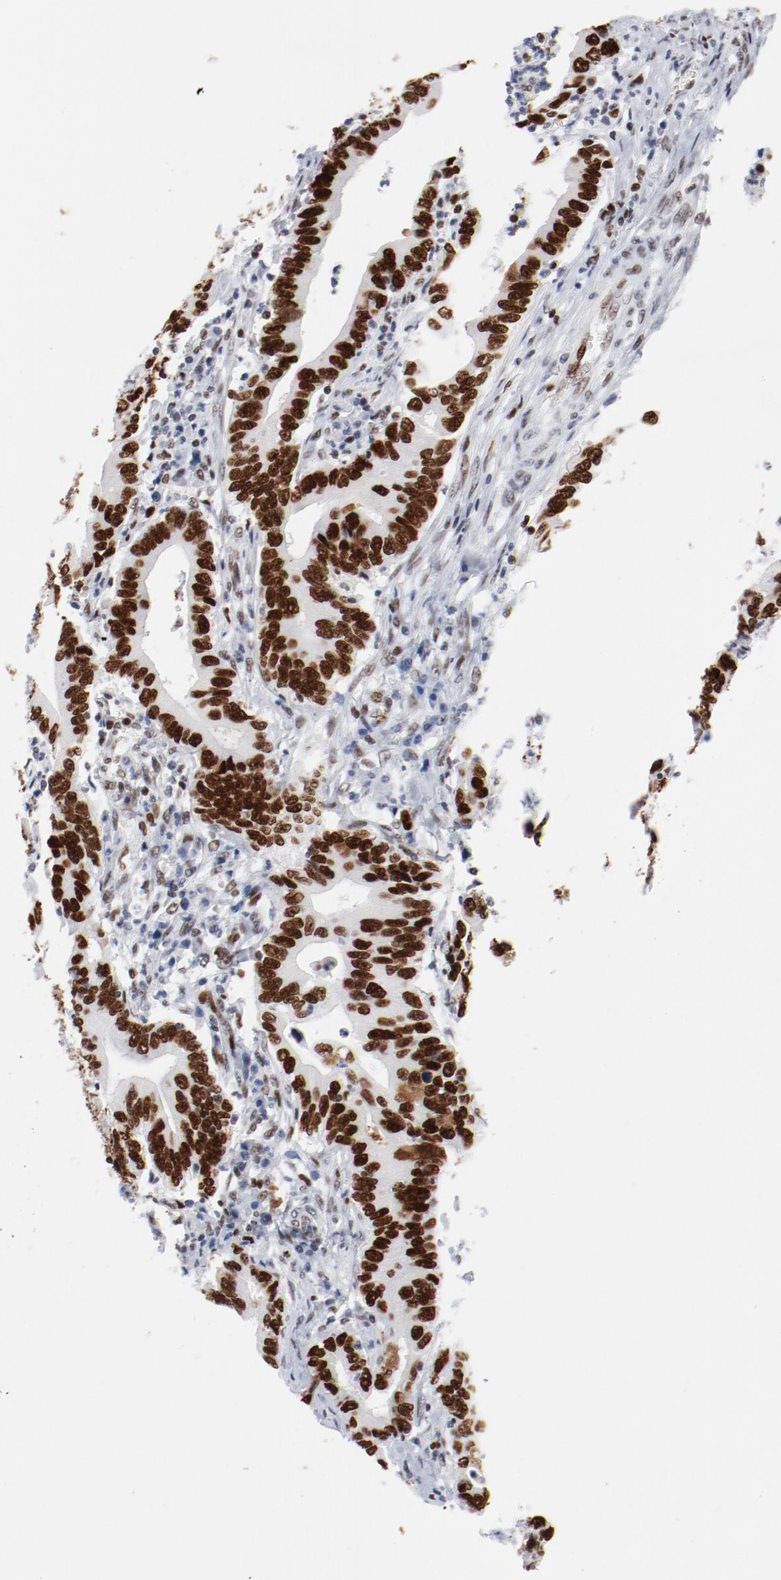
{"staining": {"intensity": "strong", "quantity": ">75%", "location": "cytoplasmic/membranous,nuclear"}, "tissue": "stomach cancer", "cell_type": "Tumor cells", "image_type": "cancer", "snomed": [{"axis": "morphology", "description": "Adenocarcinoma, NOS"}, {"axis": "topography", "description": "Stomach, upper"}], "caption": "Stomach cancer (adenocarcinoma) stained for a protein shows strong cytoplasmic/membranous and nuclear positivity in tumor cells.", "gene": "POLD1", "patient": {"sex": "male", "age": 63}}